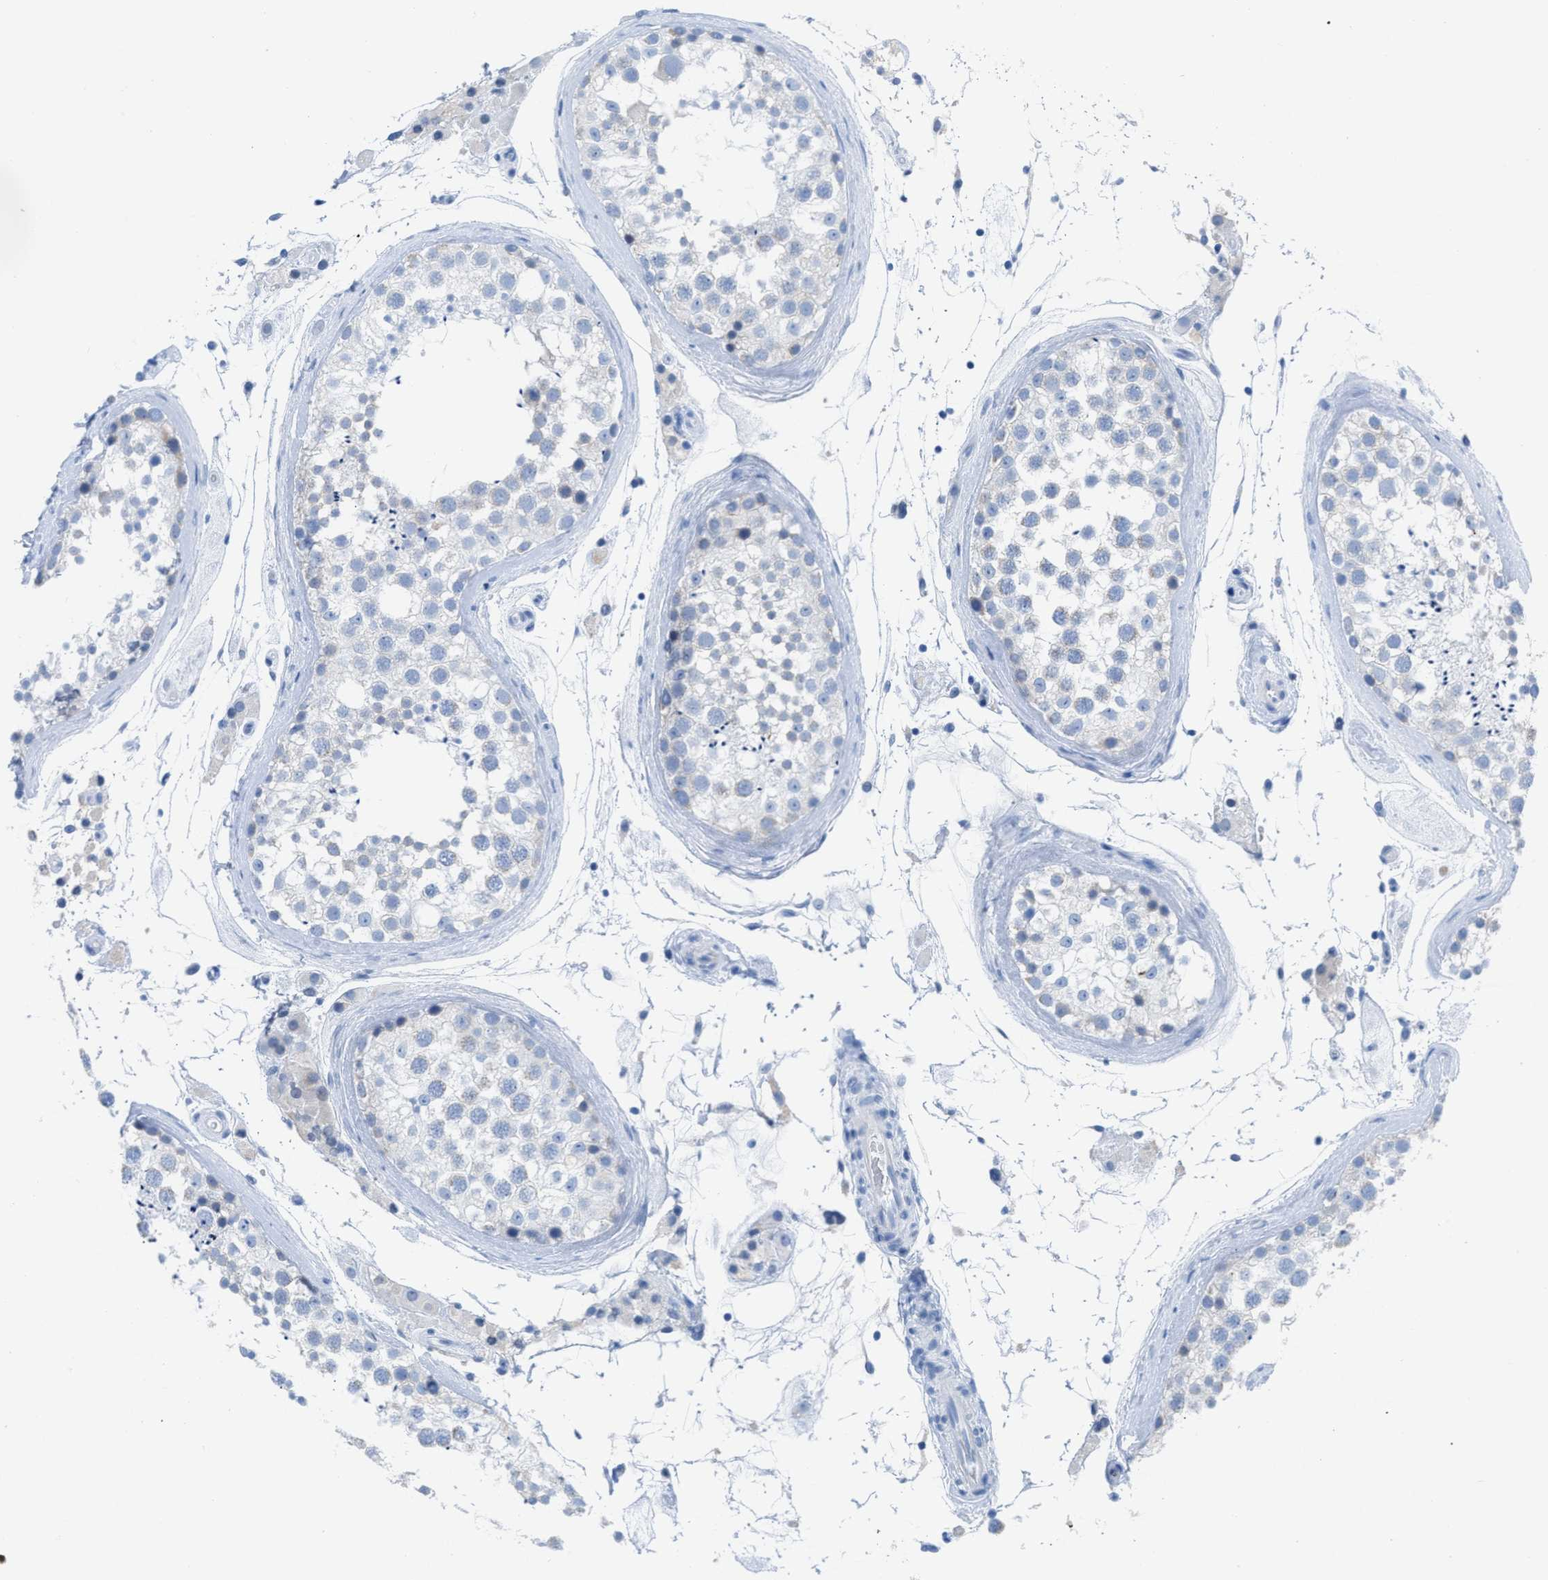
{"staining": {"intensity": "weak", "quantity": "<25%", "location": "cytoplasmic/membranous"}, "tissue": "testis", "cell_type": "Cells in seminiferous ducts", "image_type": "normal", "snomed": [{"axis": "morphology", "description": "Normal tissue, NOS"}, {"axis": "topography", "description": "Testis"}], "caption": "Micrograph shows no significant protein staining in cells in seminiferous ducts of unremarkable testis.", "gene": "TCL1A", "patient": {"sex": "male", "age": 46}}